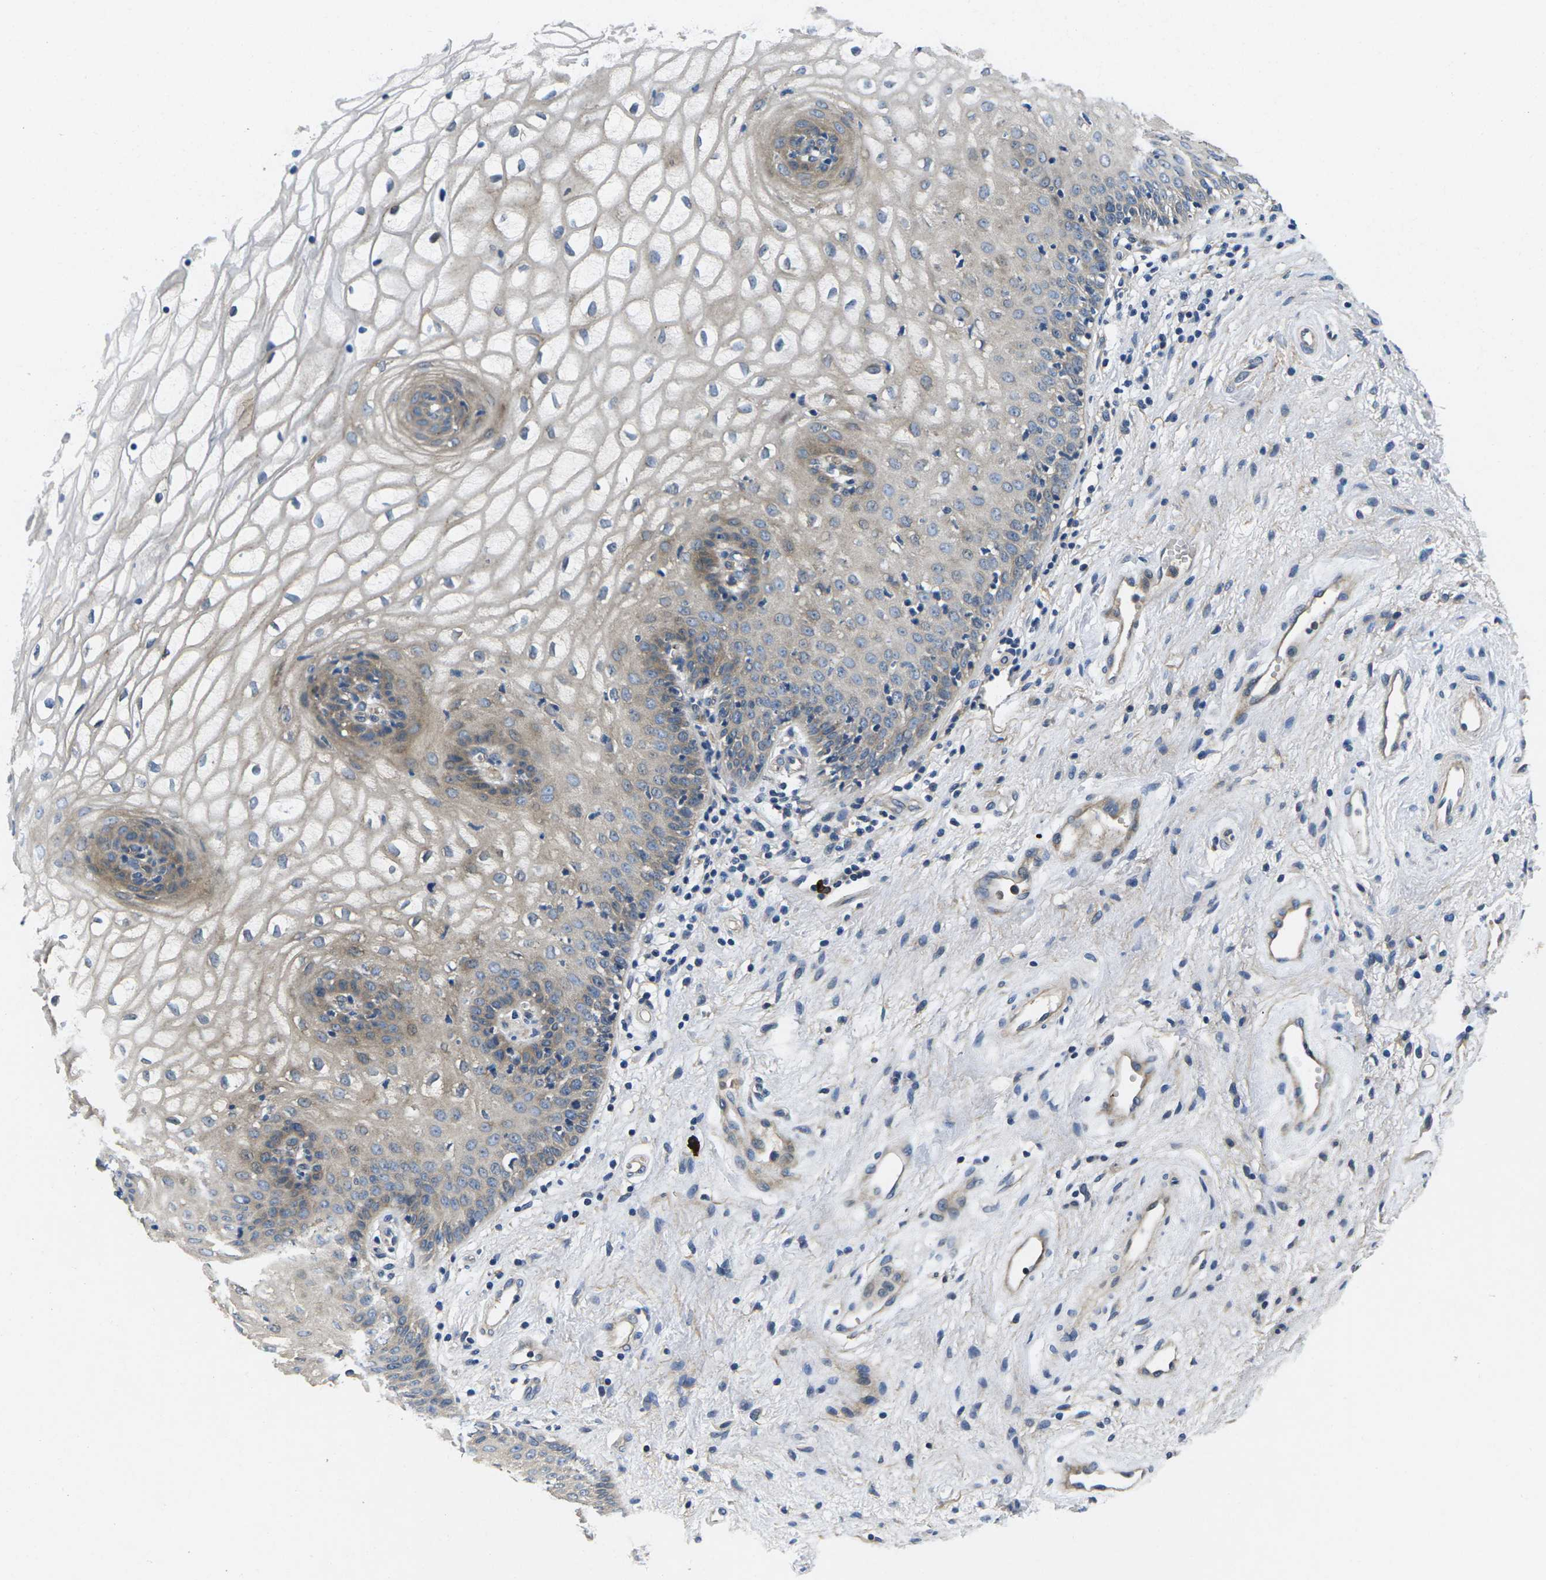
{"staining": {"intensity": "weak", "quantity": ">75%", "location": "cytoplasmic/membranous"}, "tissue": "vagina", "cell_type": "Squamous epithelial cells", "image_type": "normal", "snomed": [{"axis": "morphology", "description": "Normal tissue, NOS"}, {"axis": "topography", "description": "Vagina"}], "caption": "An immunohistochemistry (IHC) image of benign tissue is shown. Protein staining in brown shows weak cytoplasmic/membranous positivity in vagina within squamous epithelial cells. The staining was performed using DAB (3,3'-diaminobenzidine) to visualize the protein expression in brown, while the nuclei were stained in blue with hematoxylin (Magnification: 20x).", "gene": "PLCE1", "patient": {"sex": "female", "age": 34}}